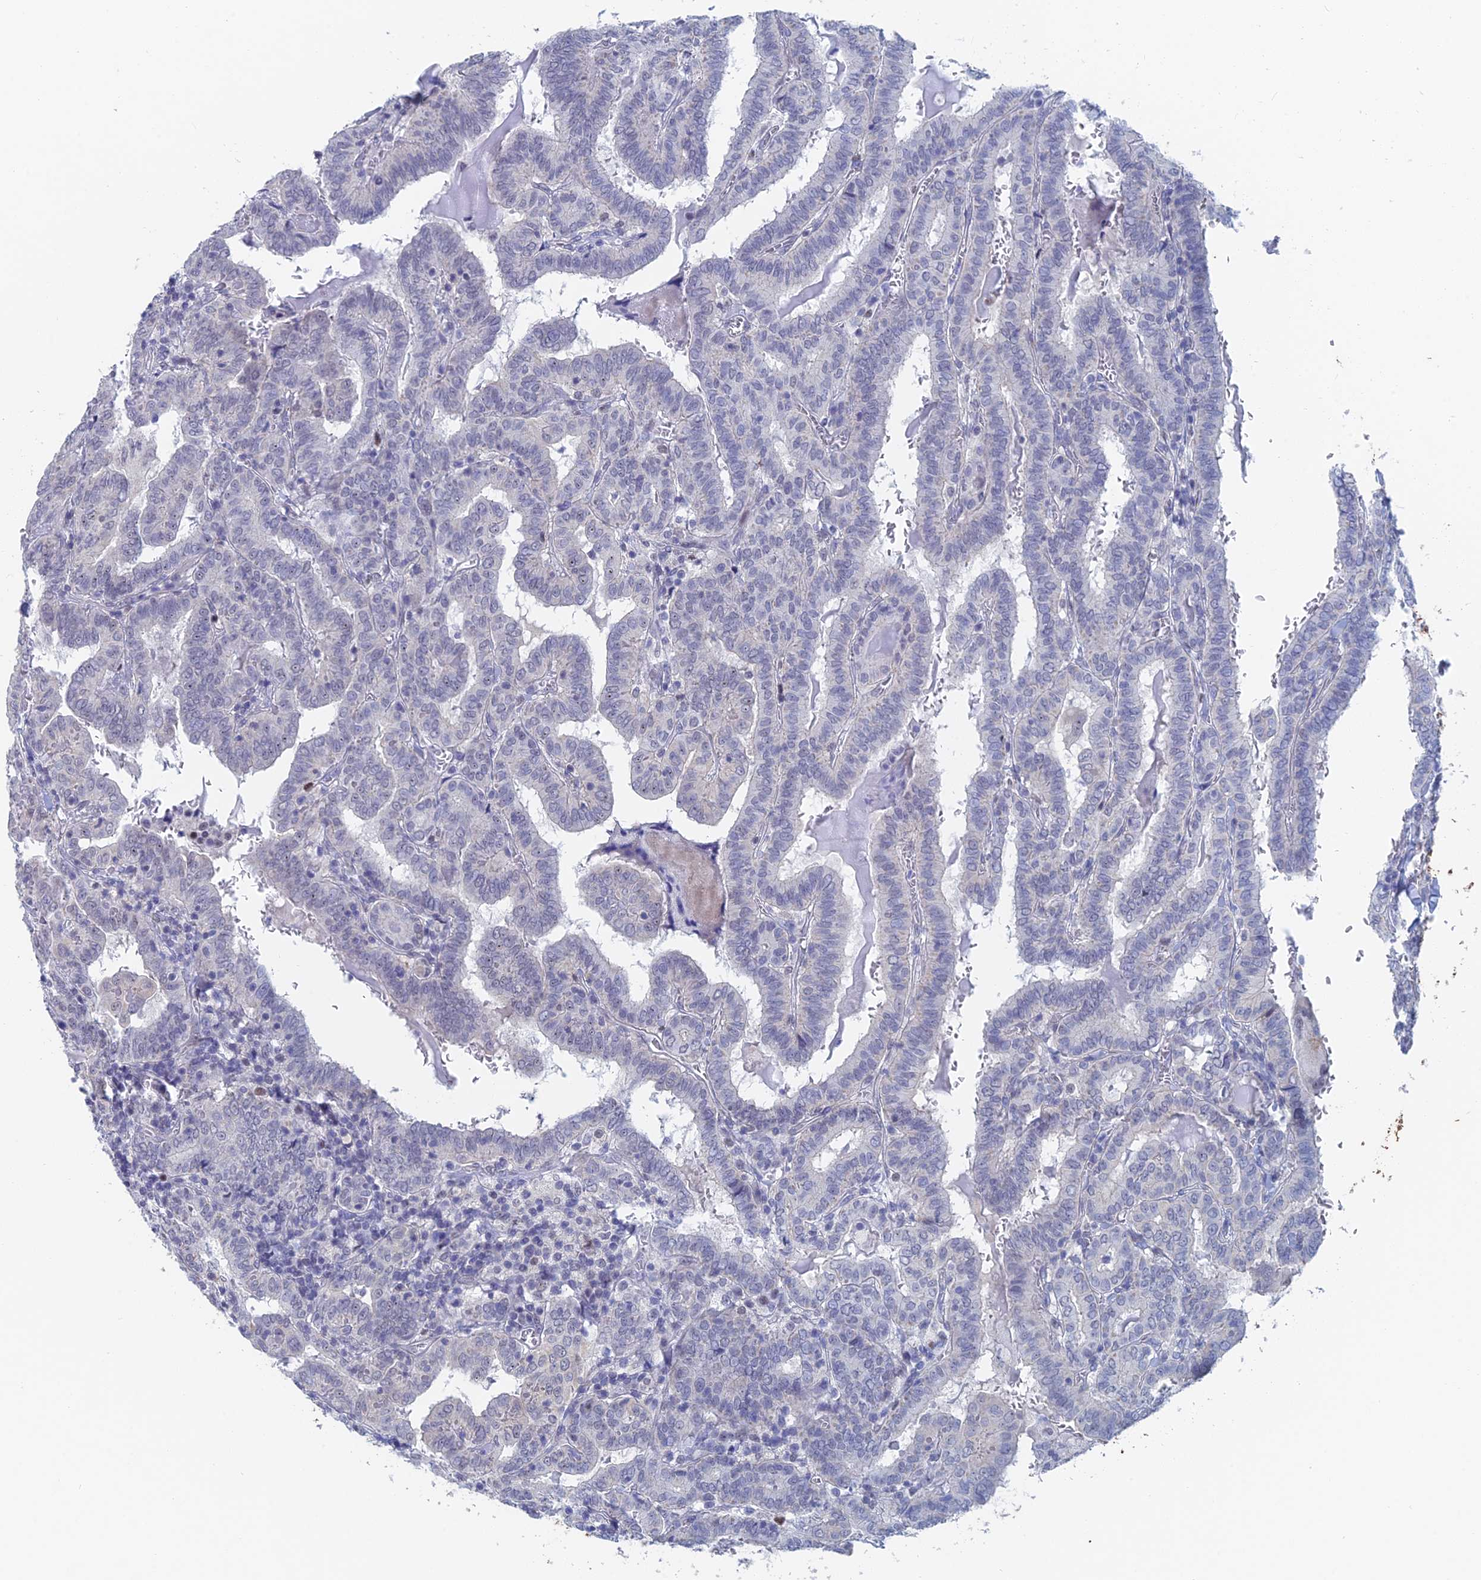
{"staining": {"intensity": "negative", "quantity": "none", "location": "none"}, "tissue": "thyroid cancer", "cell_type": "Tumor cells", "image_type": "cancer", "snomed": [{"axis": "morphology", "description": "Papillary adenocarcinoma, NOS"}, {"axis": "topography", "description": "Thyroid gland"}], "caption": "An immunohistochemistry micrograph of thyroid cancer is shown. There is no staining in tumor cells of thyroid cancer.", "gene": "GMNC", "patient": {"sex": "female", "age": 72}}